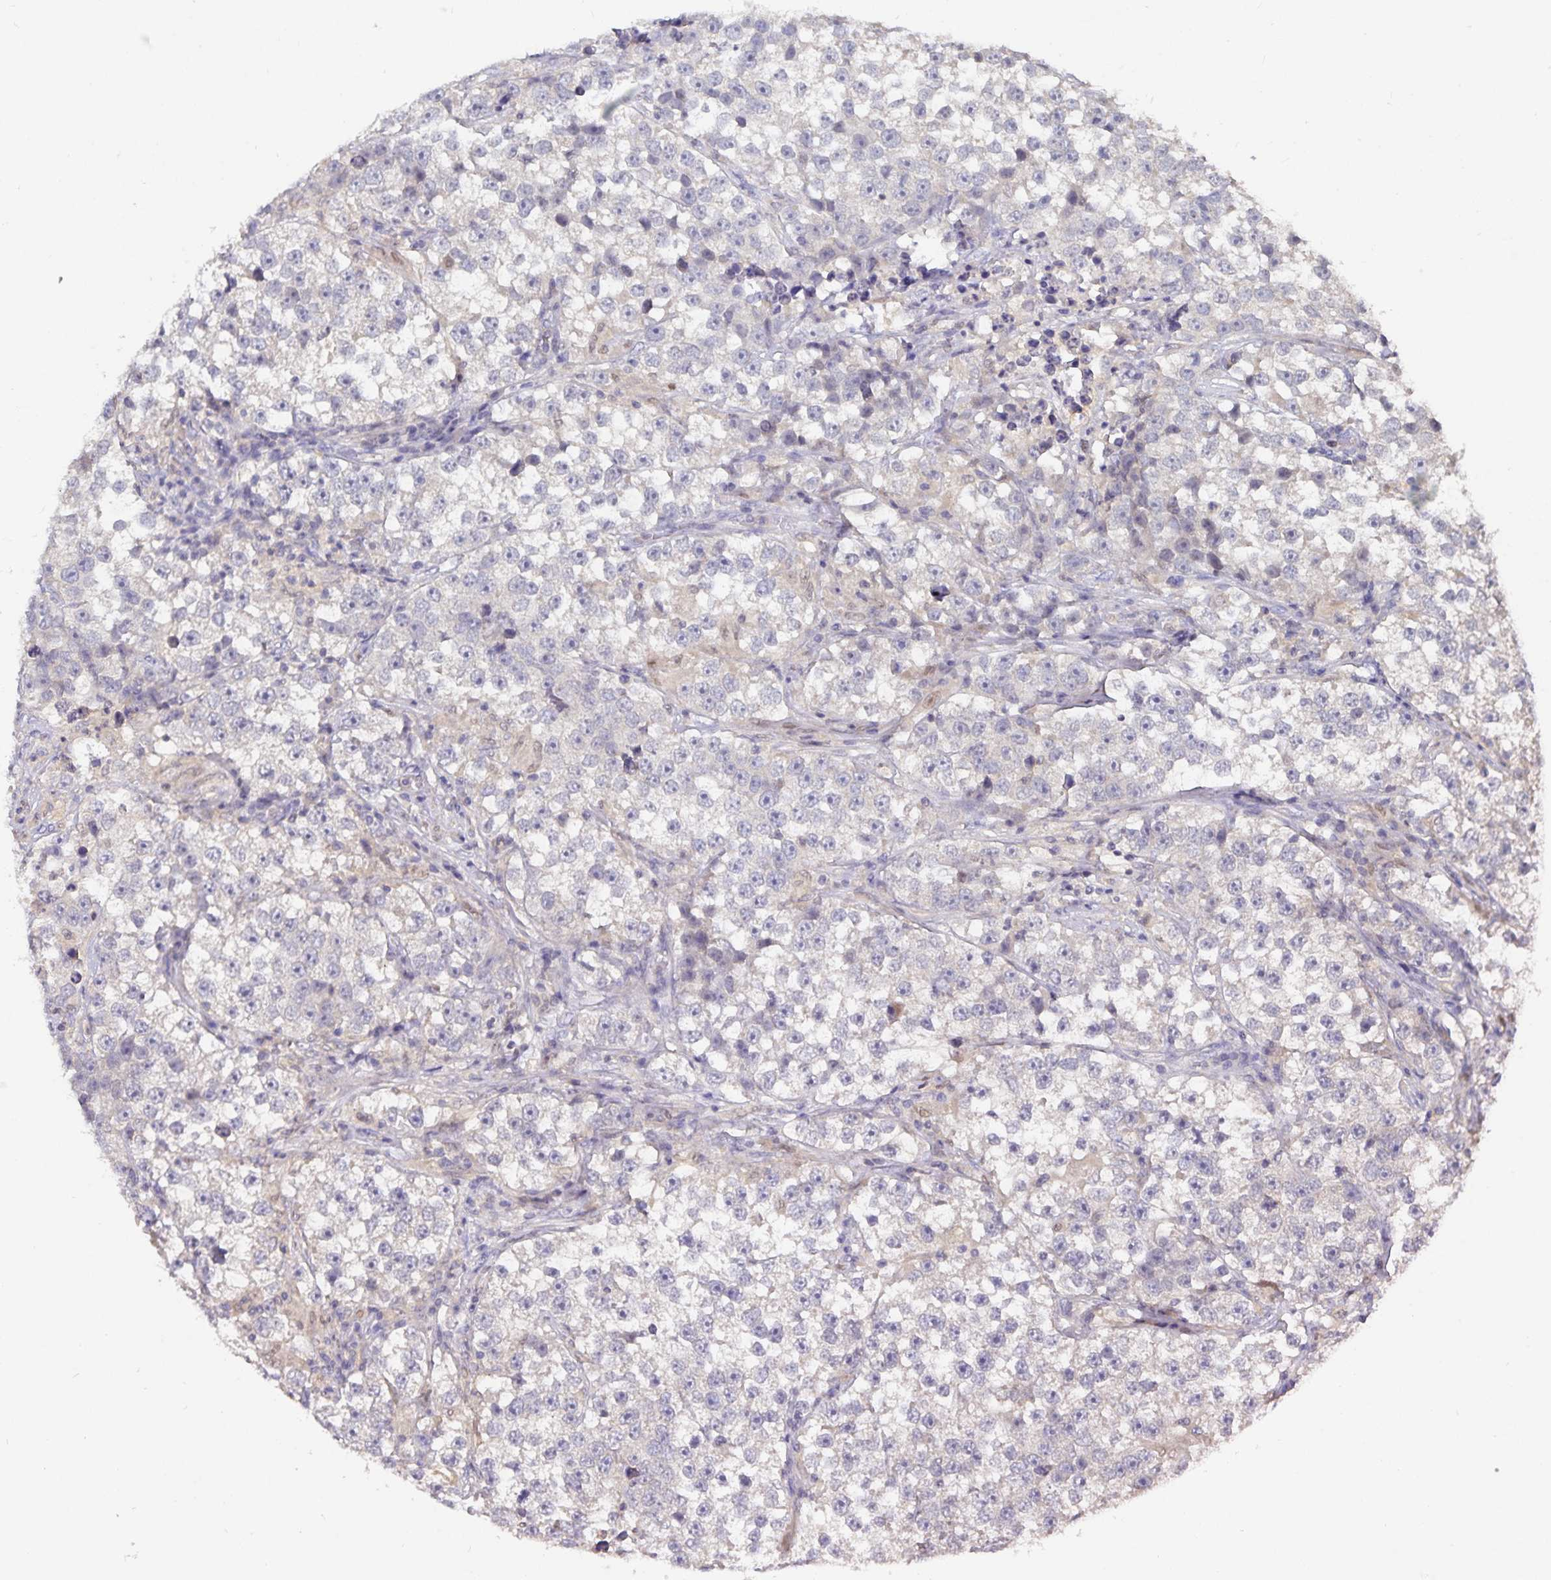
{"staining": {"intensity": "negative", "quantity": "none", "location": "none"}, "tissue": "testis cancer", "cell_type": "Tumor cells", "image_type": "cancer", "snomed": [{"axis": "morphology", "description": "Seminoma, NOS"}, {"axis": "topography", "description": "Testis"}], "caption": "Histopathology image shows no protein expression in tumor cells of testis cancer tissue.", "gene": "HEPN1", "patient": {"sex": "male", "age": 46}}